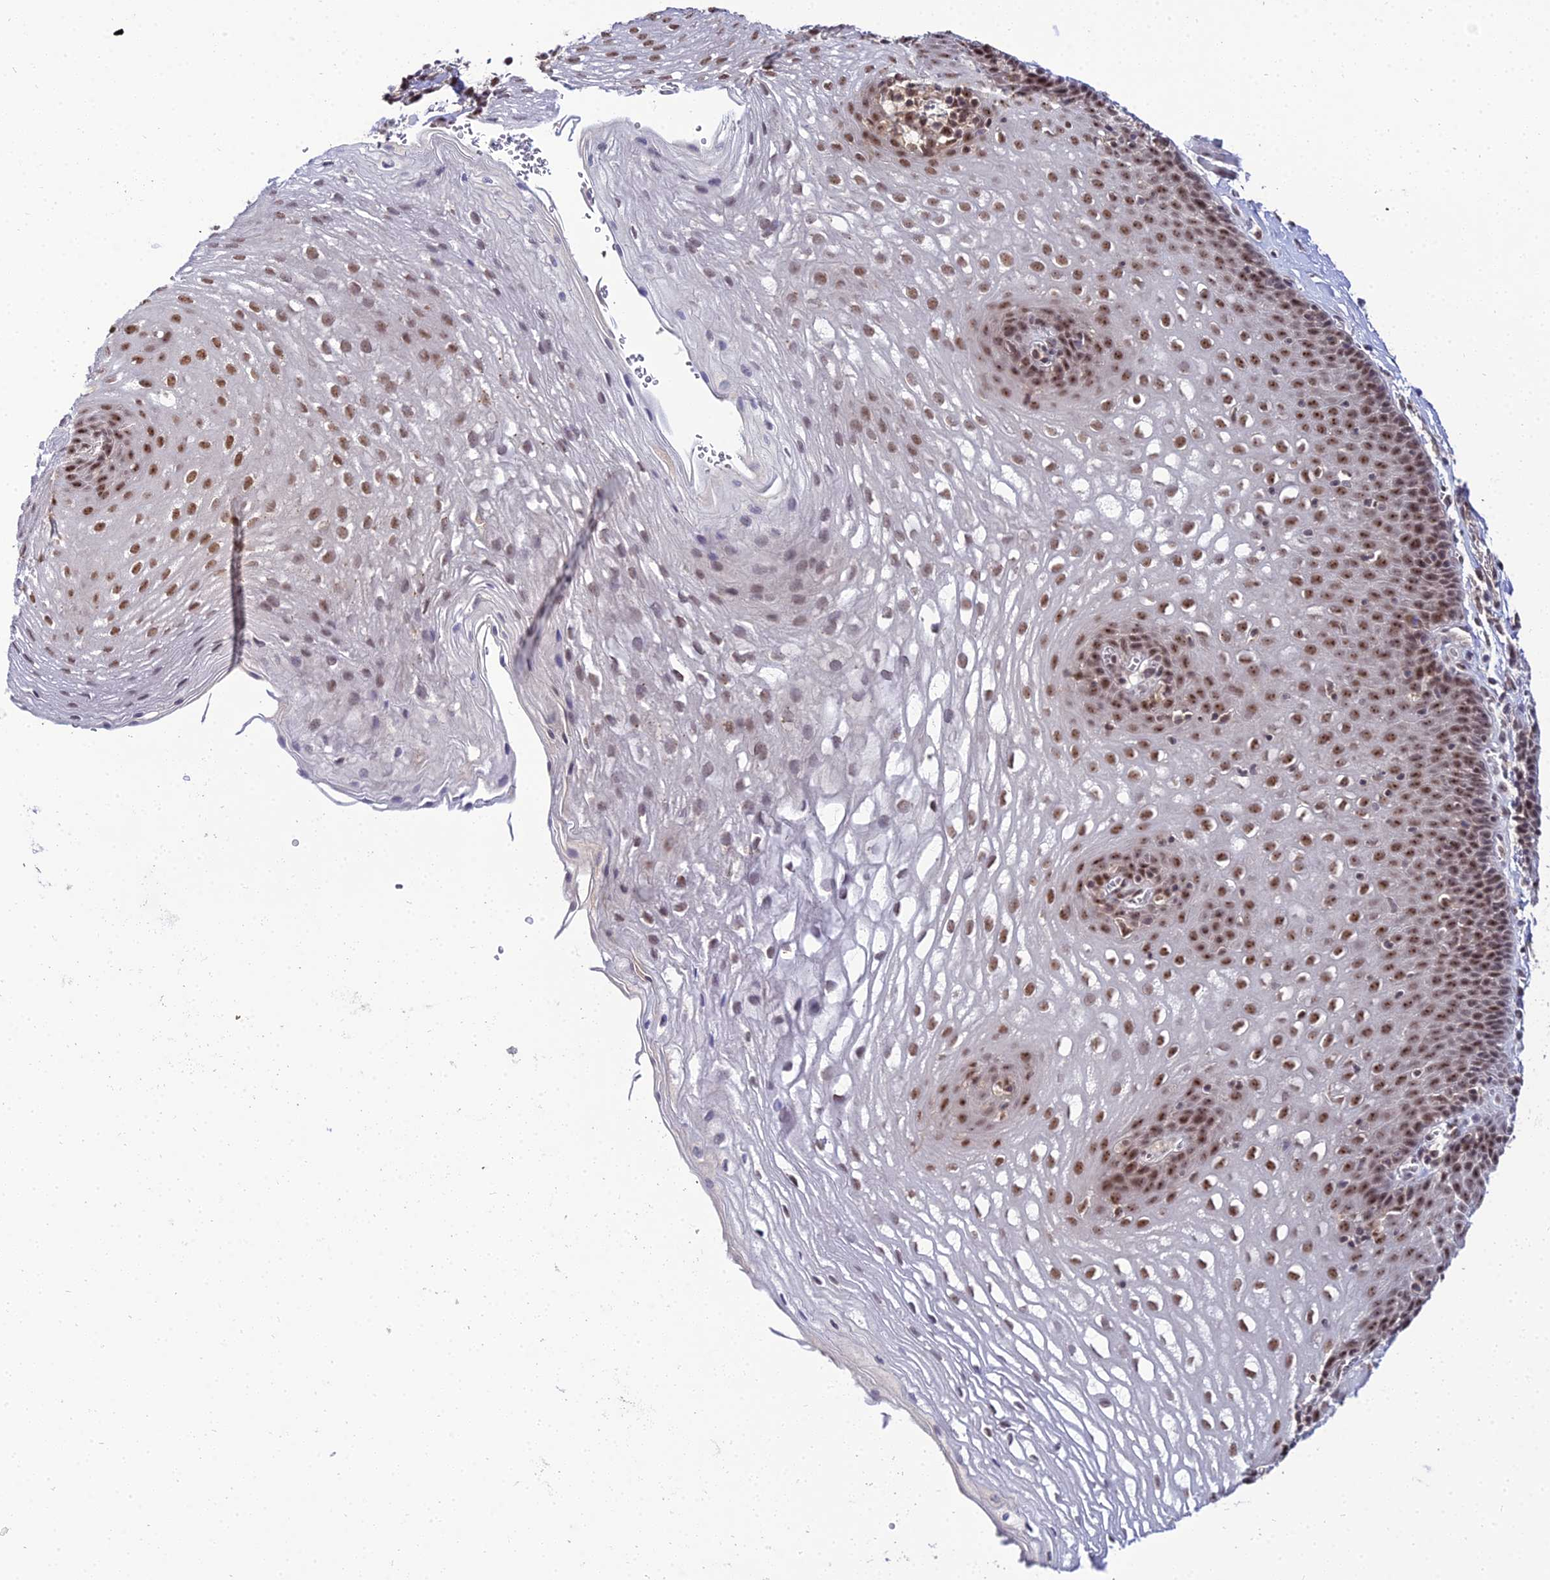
{"staining": {"intensity": "strong", "quantity": ">75%", "location": "nuclear"}, "tissue": "esophagus", "cell_type": "Squamous epithelial cells", "image_type": "normal", "snomed": [{"axis": "morphology", "description": "Normal tissue, NOS"}, {"axis": "topography", "description": "Esophagus"}], "caption": "Benign esophagus exhibits strong nuclear positivity in about >75% of squamous epithelial cells, visualized by immunohistochemistry.", "gene": "EXOSC3", "patient": {"sex": "female", "age": 66}}